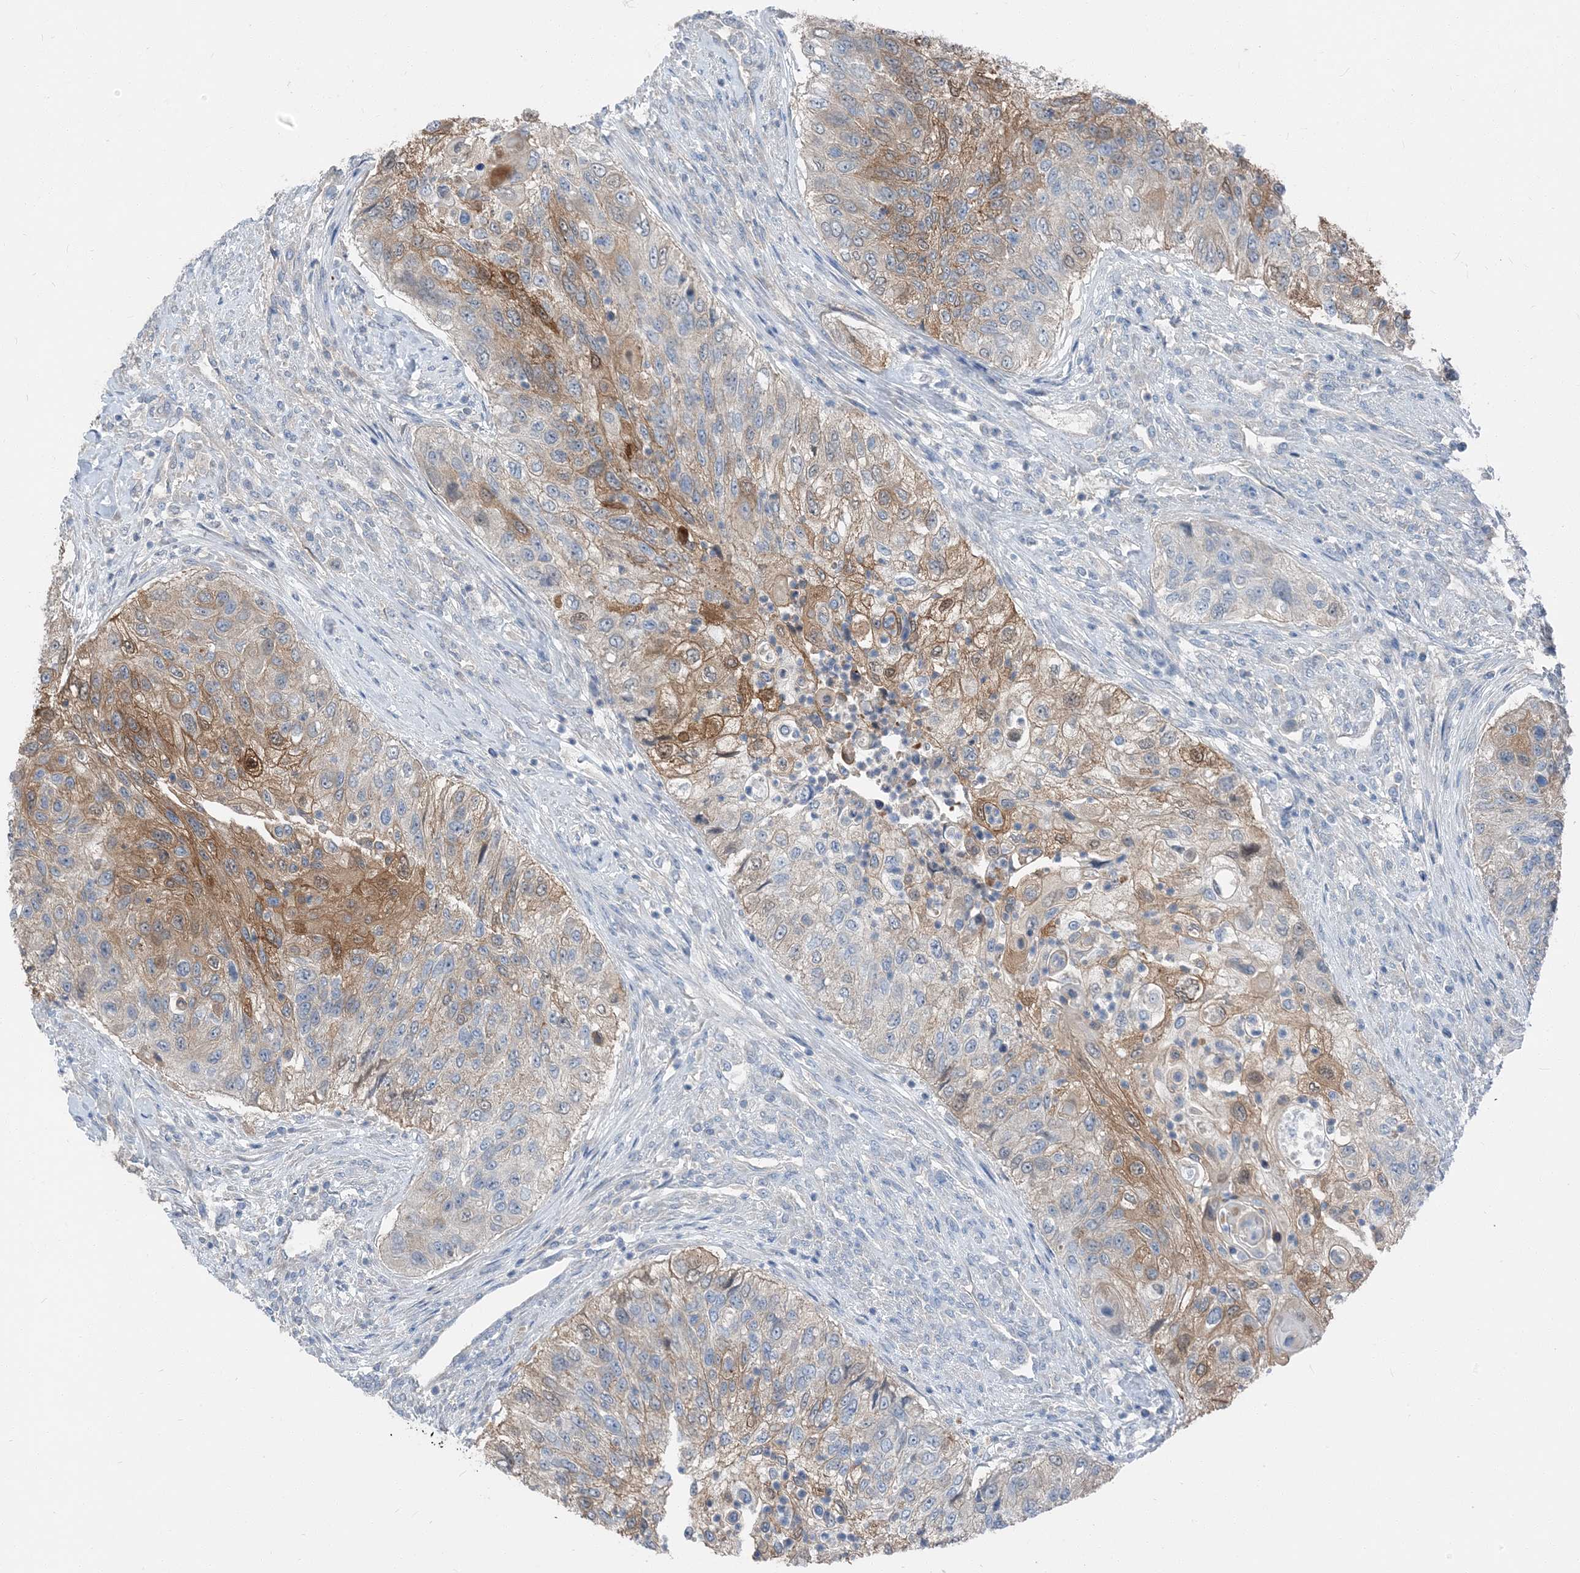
{"staining": {"intensity": "moderate", "quantity": "25%-75%", "location": "cytoplasmic/membranous"}, "tissue": "urothelial cancer", "cell_type": "Tumor cells", "image_type": "cancer", "snomed": [{"axis": "morphology", "description": "Urothelial carcinoma, High grade"}, {"axis": "topography", "description": "Urinary bladder"}], "caption": "Protein staining of urothelial cancer tissue demonstrates moderate cytoplasmic/membranous expression in about 25%-75% of tumor cells.", "gene": "NCOA7", "patient": {"sex": "female", "age": 60}}